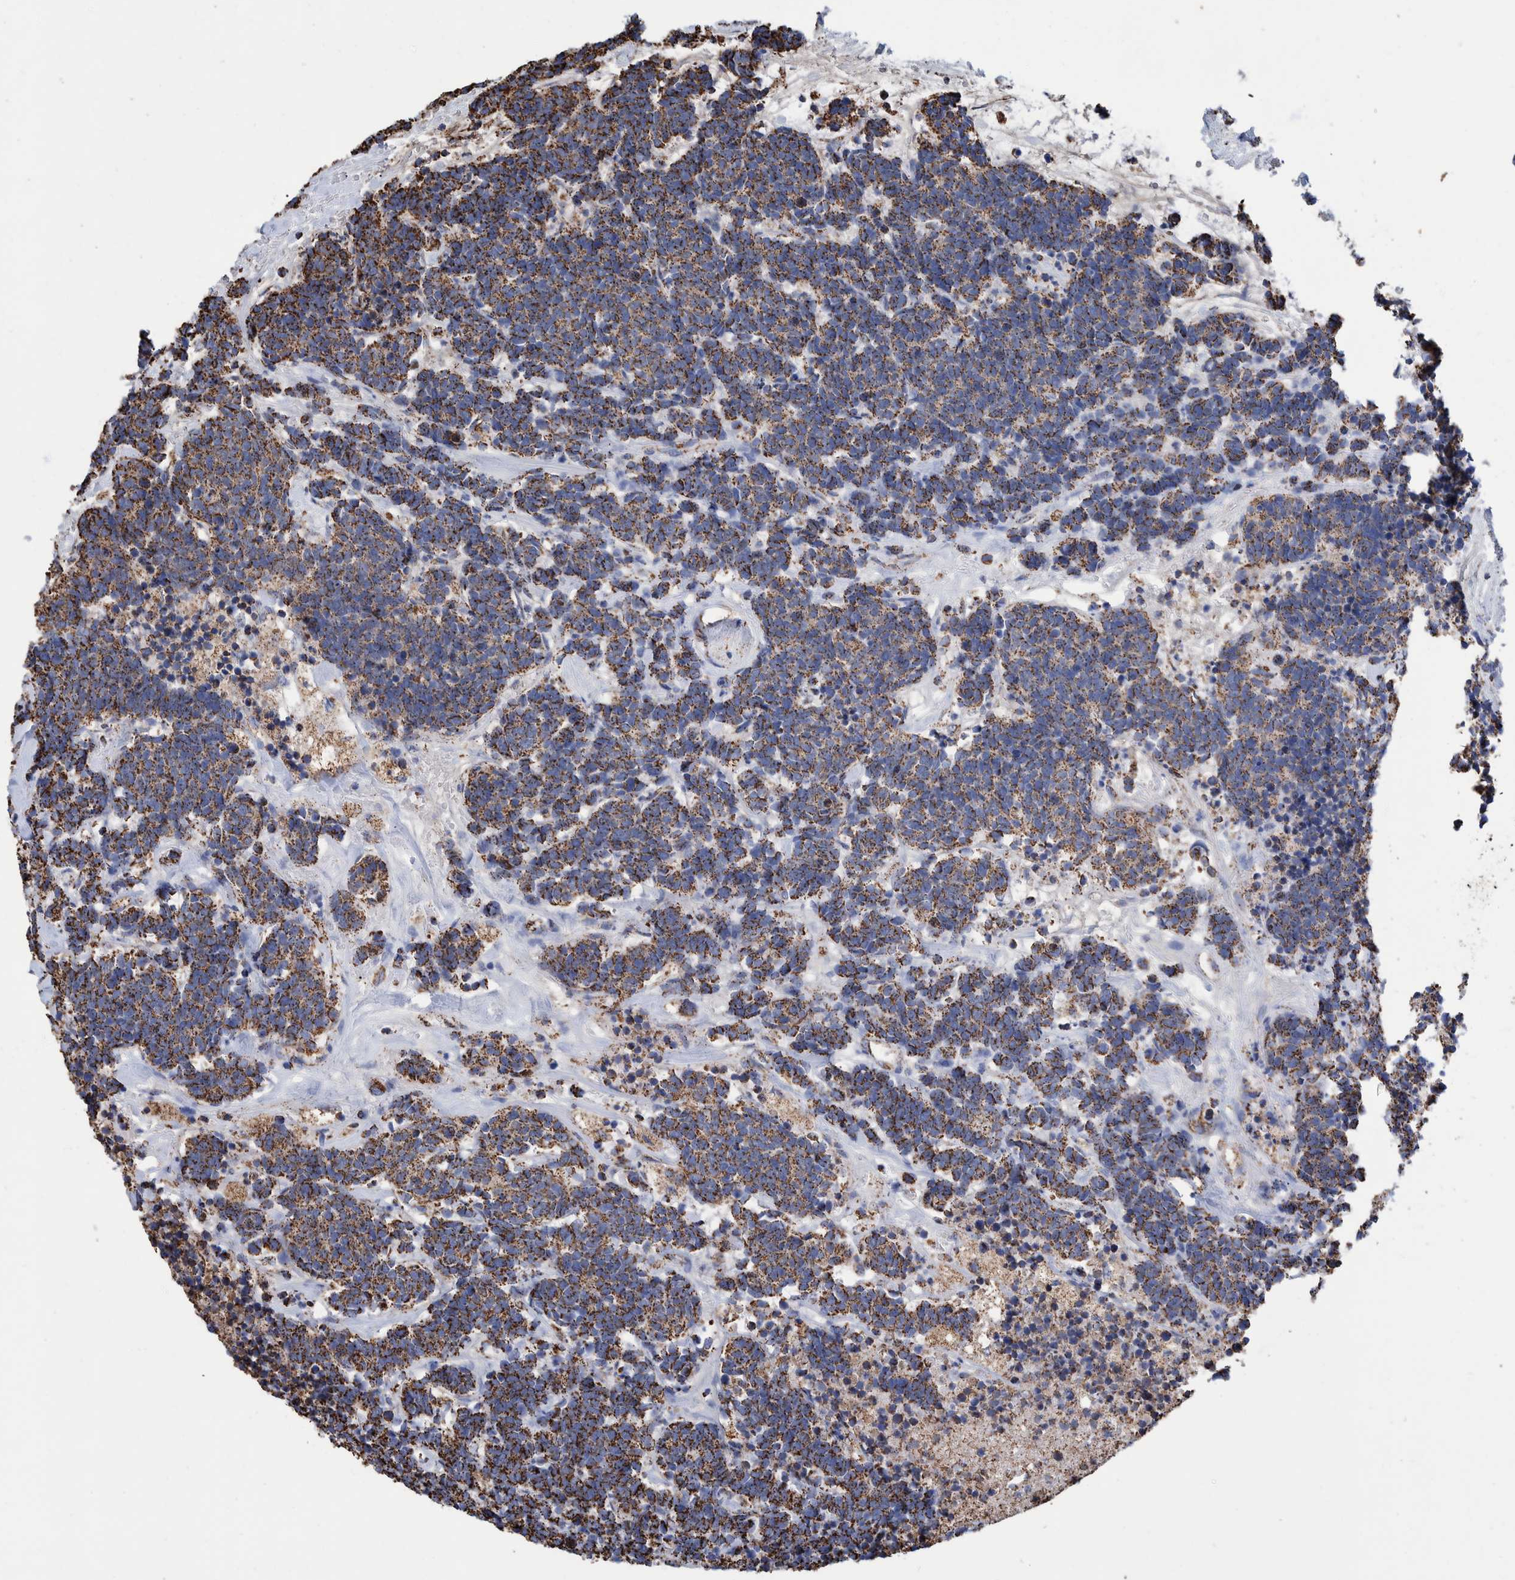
{"staining": {"intensity": "strong", "quantity": ">75%", "location": "cytoplasmic/membranous"}, "tissue": "carcinoid", "cell_type": "Tumor cells", "image_type": "cancer", "snomed": [{"axis": "morphology", "description": "Carcinoma, NOS"}, {"axis": "morphology", "description": "Carcinoid, malignant, NOS"}, {"axis": "topography", "description": "Urinary bladder"}], "caption": "This is an image of IHC staining of carcinoma, which shows strong staining in the cytoplasmic/membranous of tumor cells.", "gene": "VPS26C", "patient": {"sex": "male", "age": 57}}